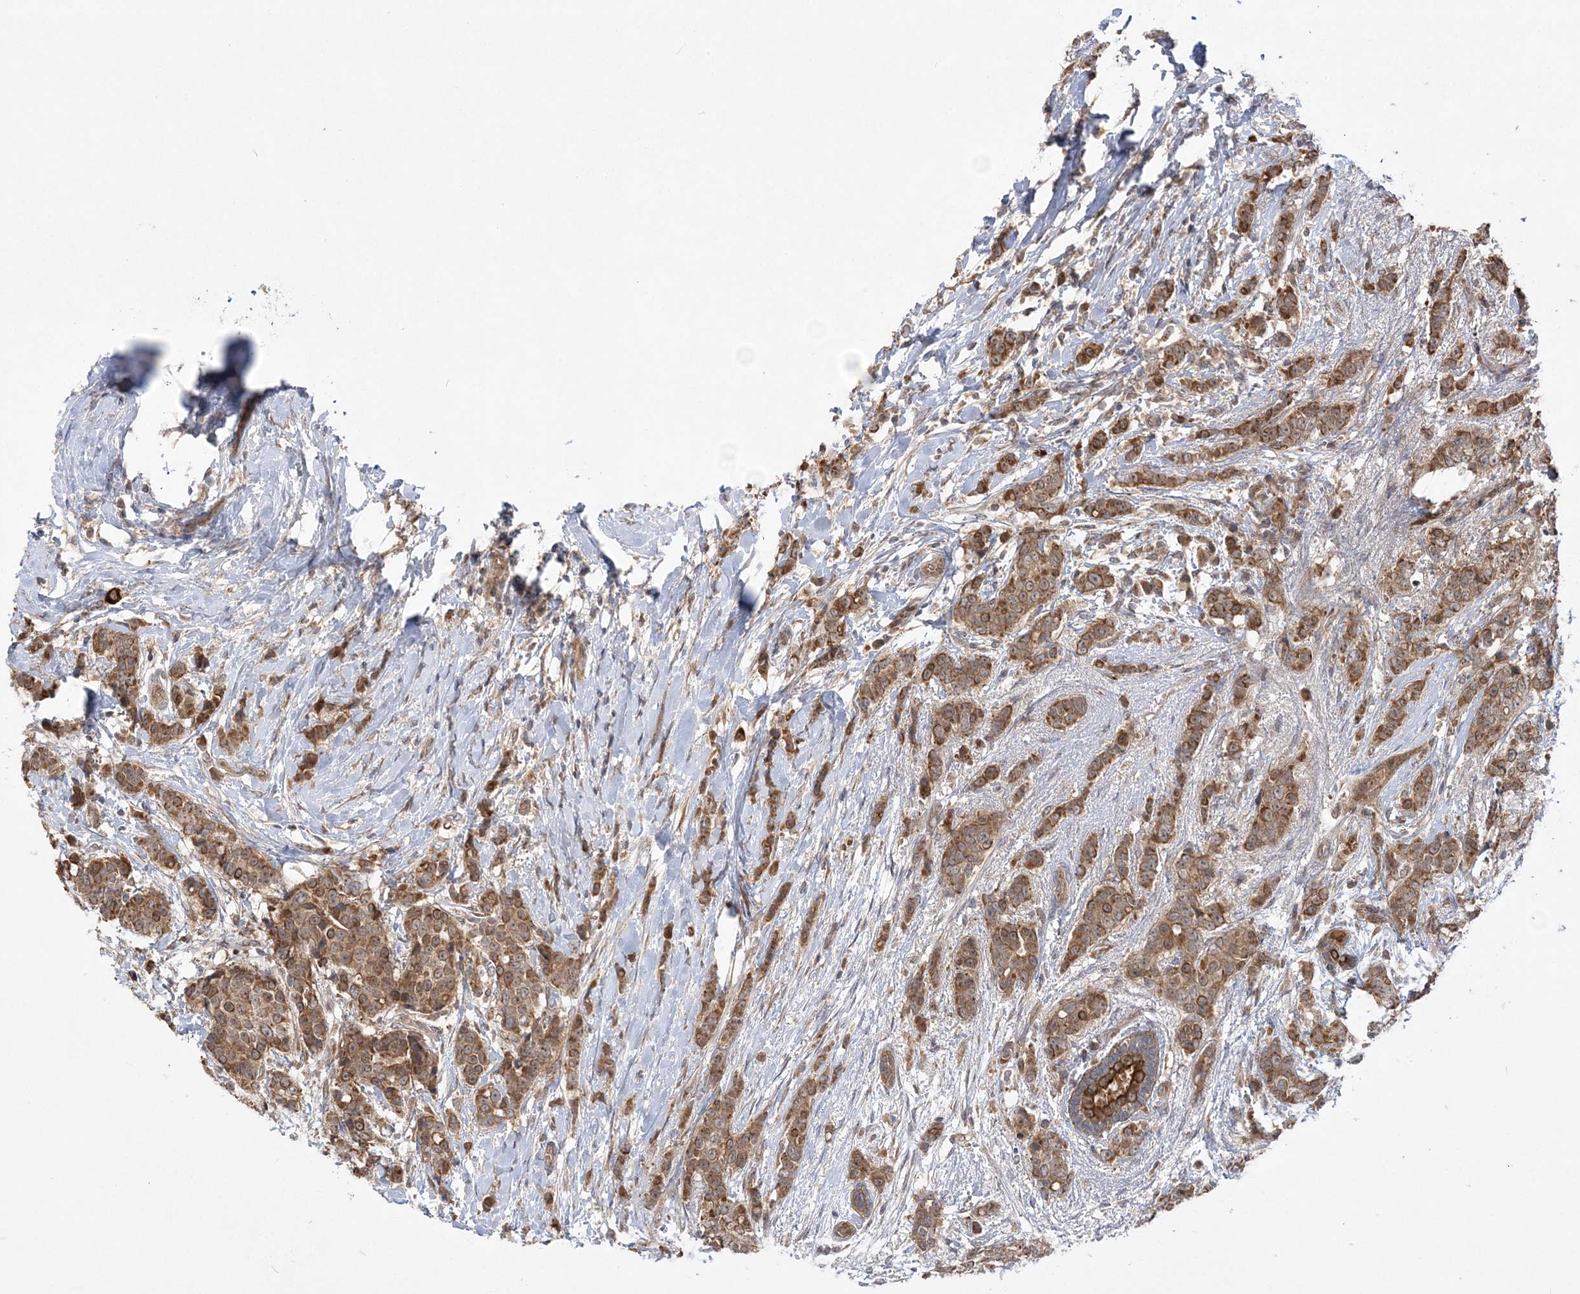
{"staining": {"intensity": "moderate", "quantity": ">75%", "location": "cytoplasmic/membranous,nuclear"}, "tissue": "breast cancer", "cell_type": "Tumor cells", "image_type": "cancer", "snomed": [{"axis": "morphology", "description": "Lobular carcinoma"}, {"axis": "topography", "description": "Breast"}], "caption": "Immunohistochemical staining of human breast cancer (lobular carcinoma) shows moderate cytoplasmic/membranous and nuclear protein positivity in approximately >75% of tumor cells.", "gene": "MMADHC", "patient": {"sex": "female", "age": 51}}